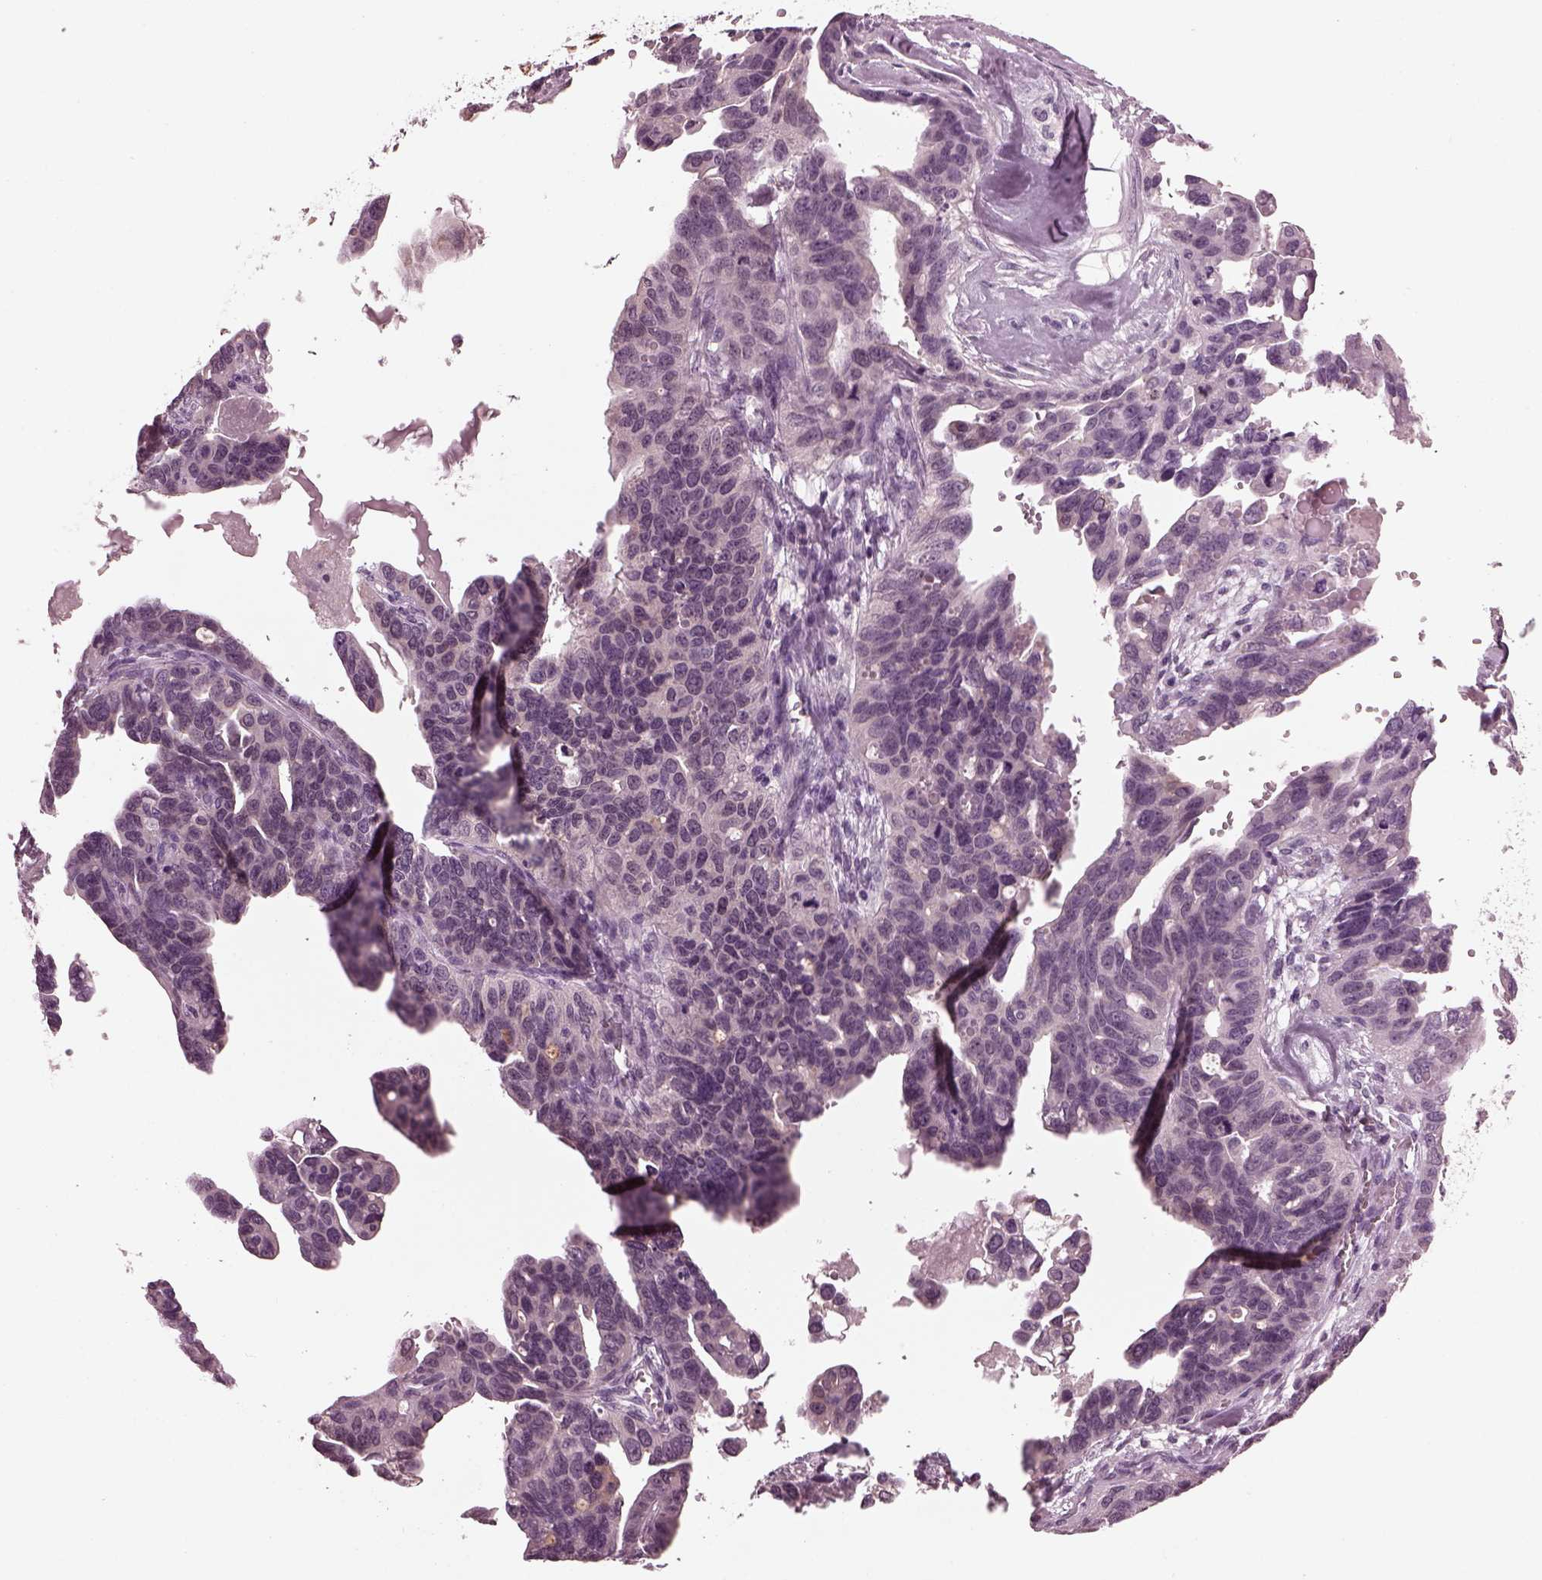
{"staining": {"intensity": "negative", "quantity": "none", "location": "none"}, "tissue": "ovarian cancer", "cell_type": "Tumor cells", "image_type": "cancer", "snomed": [{"axis": "morphology", "description": "Cystadenocarcinoma, serous, NOS"}, {"axis": "topography", "description": "Ovary"}], "caption": "A photomicrograph of ovarian cancer (serous cystadenocarcinoma) stained for a protein displays no brown staining in tumor cells.", "gene": "MIB2", "patient": {"sex": "female", "age": 69}}